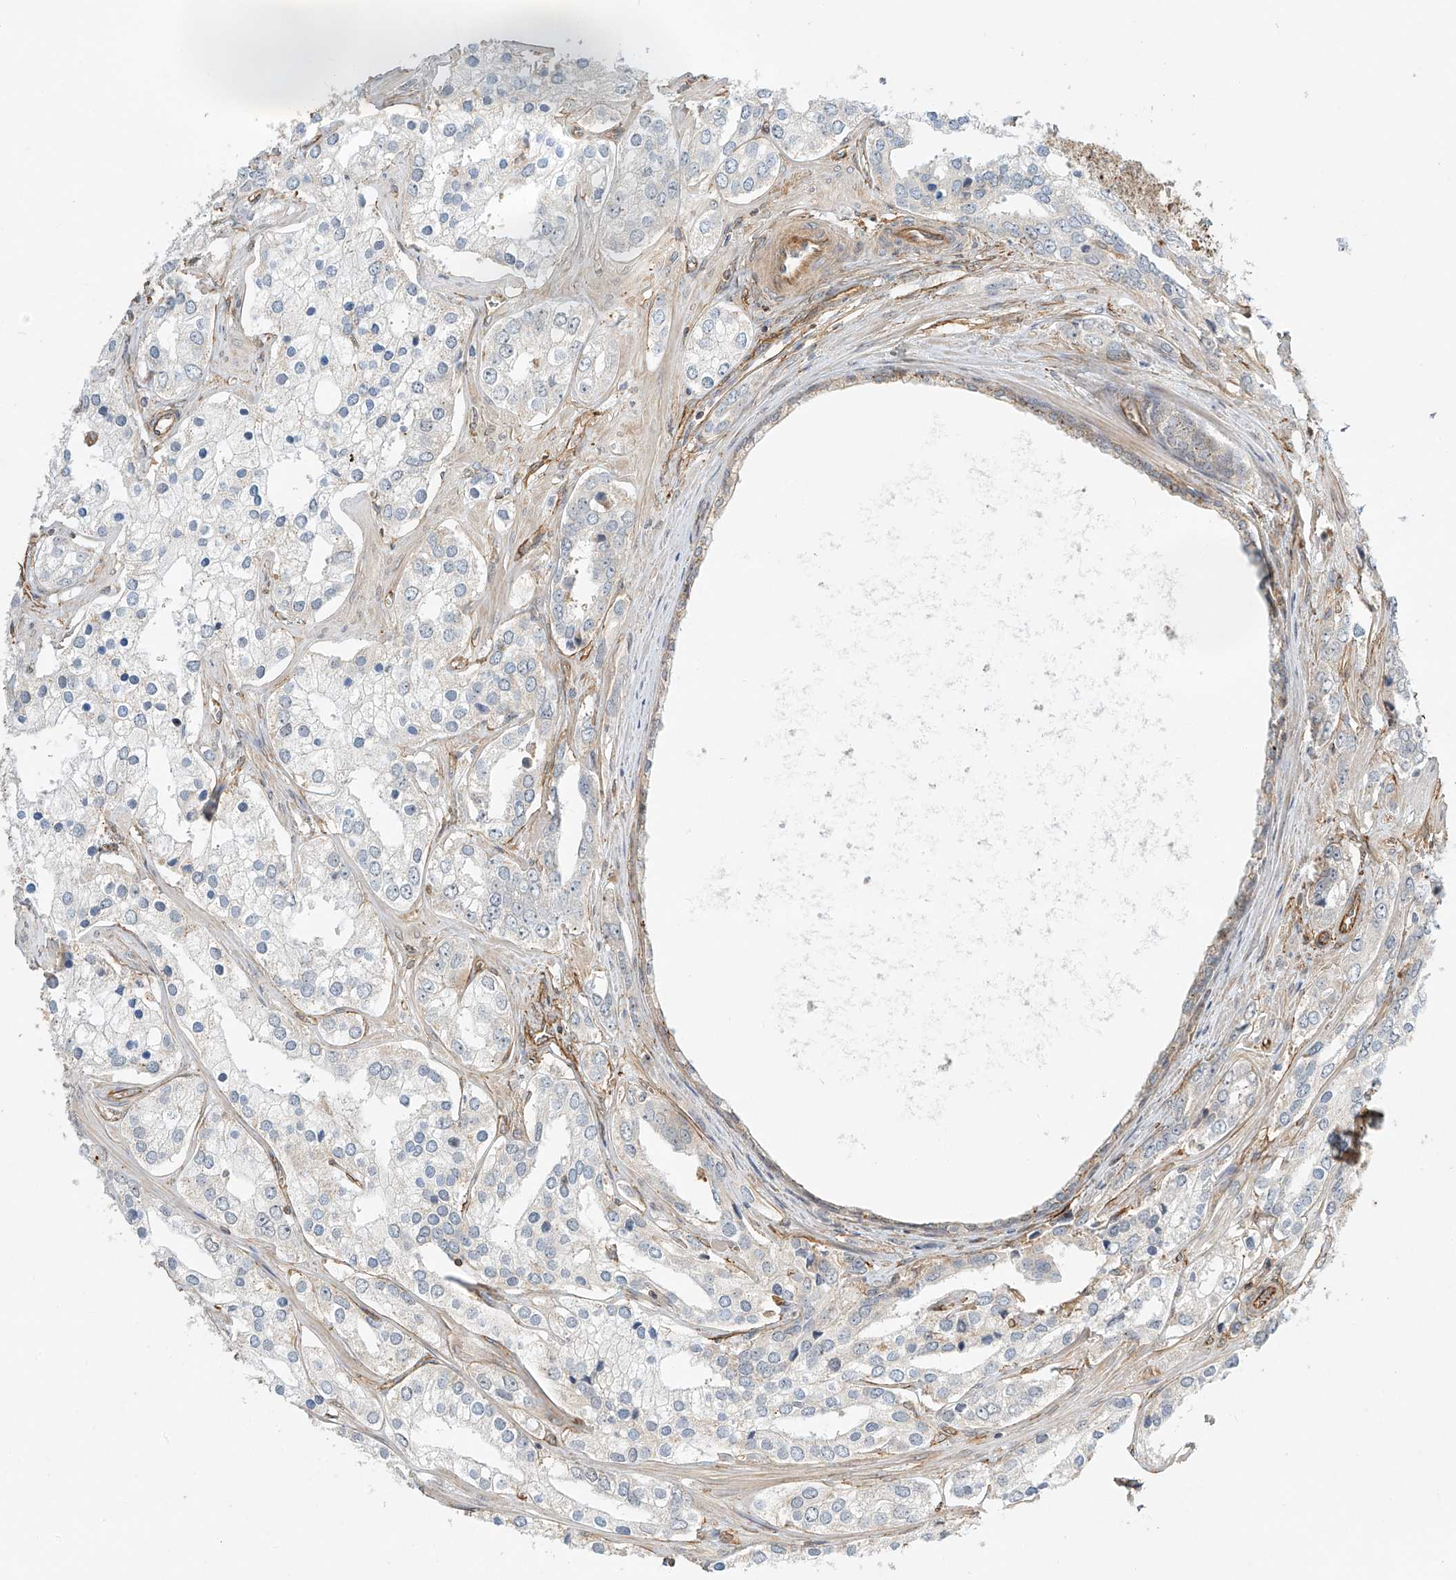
{"staining": {"intensity": "negative", "quantity": "none", "location": "none"}, "tissue": "prostate cancer", "cell_type": "Tumor cells", "image_type": "cancer", "snomed": [{"axis": "morphology", "description": "Adenocarcinoma, High grade"}, {"axis": "topography", "description": "Prostate"}], "caption": "Immunohistochemical staining of high-grade adenocarcinoma (prostate) demonstrates no significant positivity in tumor cells.", "gene": "CSMD3", "patient": {"sex": "male", "age": 66}}